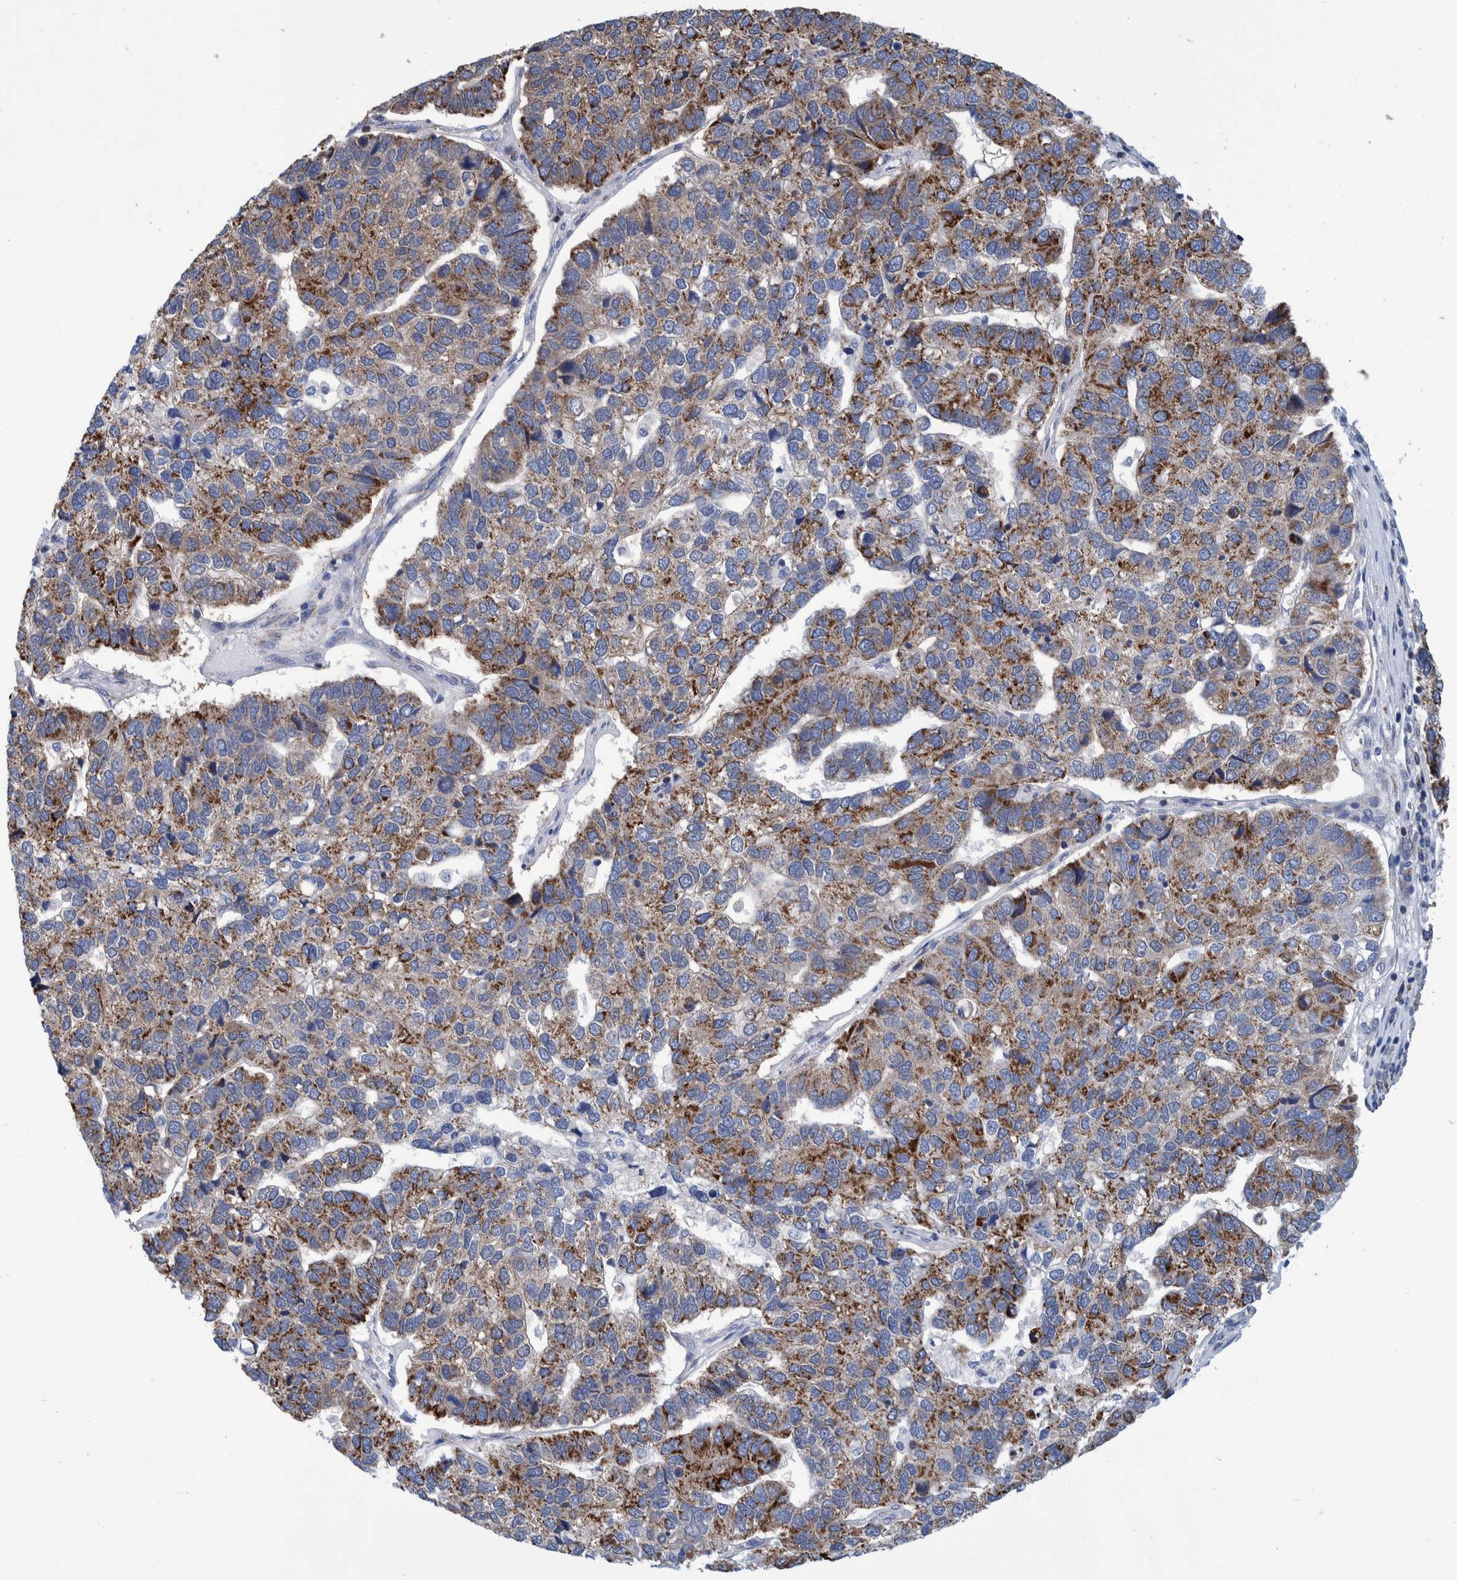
{"staining": {"intensity": "strong", "quantity": "25%-75%", "location": "cytoplasmic/membranous"}, "tissue": "pancreatic cancer", "cell_type": "Tumor cells", "image_type": "cancer", "snomed": [{"axis": "morphology", "description": "Adenocarcinoma, NOS"}, {"axis": "topography", "description": "Pancreas"}], "caption": "A brown stain labels strong cytoplasmic/membranous positivity of a protein in human adenocarcinoma (pancreatic) tumor cells.", "gene": "BZW2", "patient": {"sex": "female", "age": 61}}